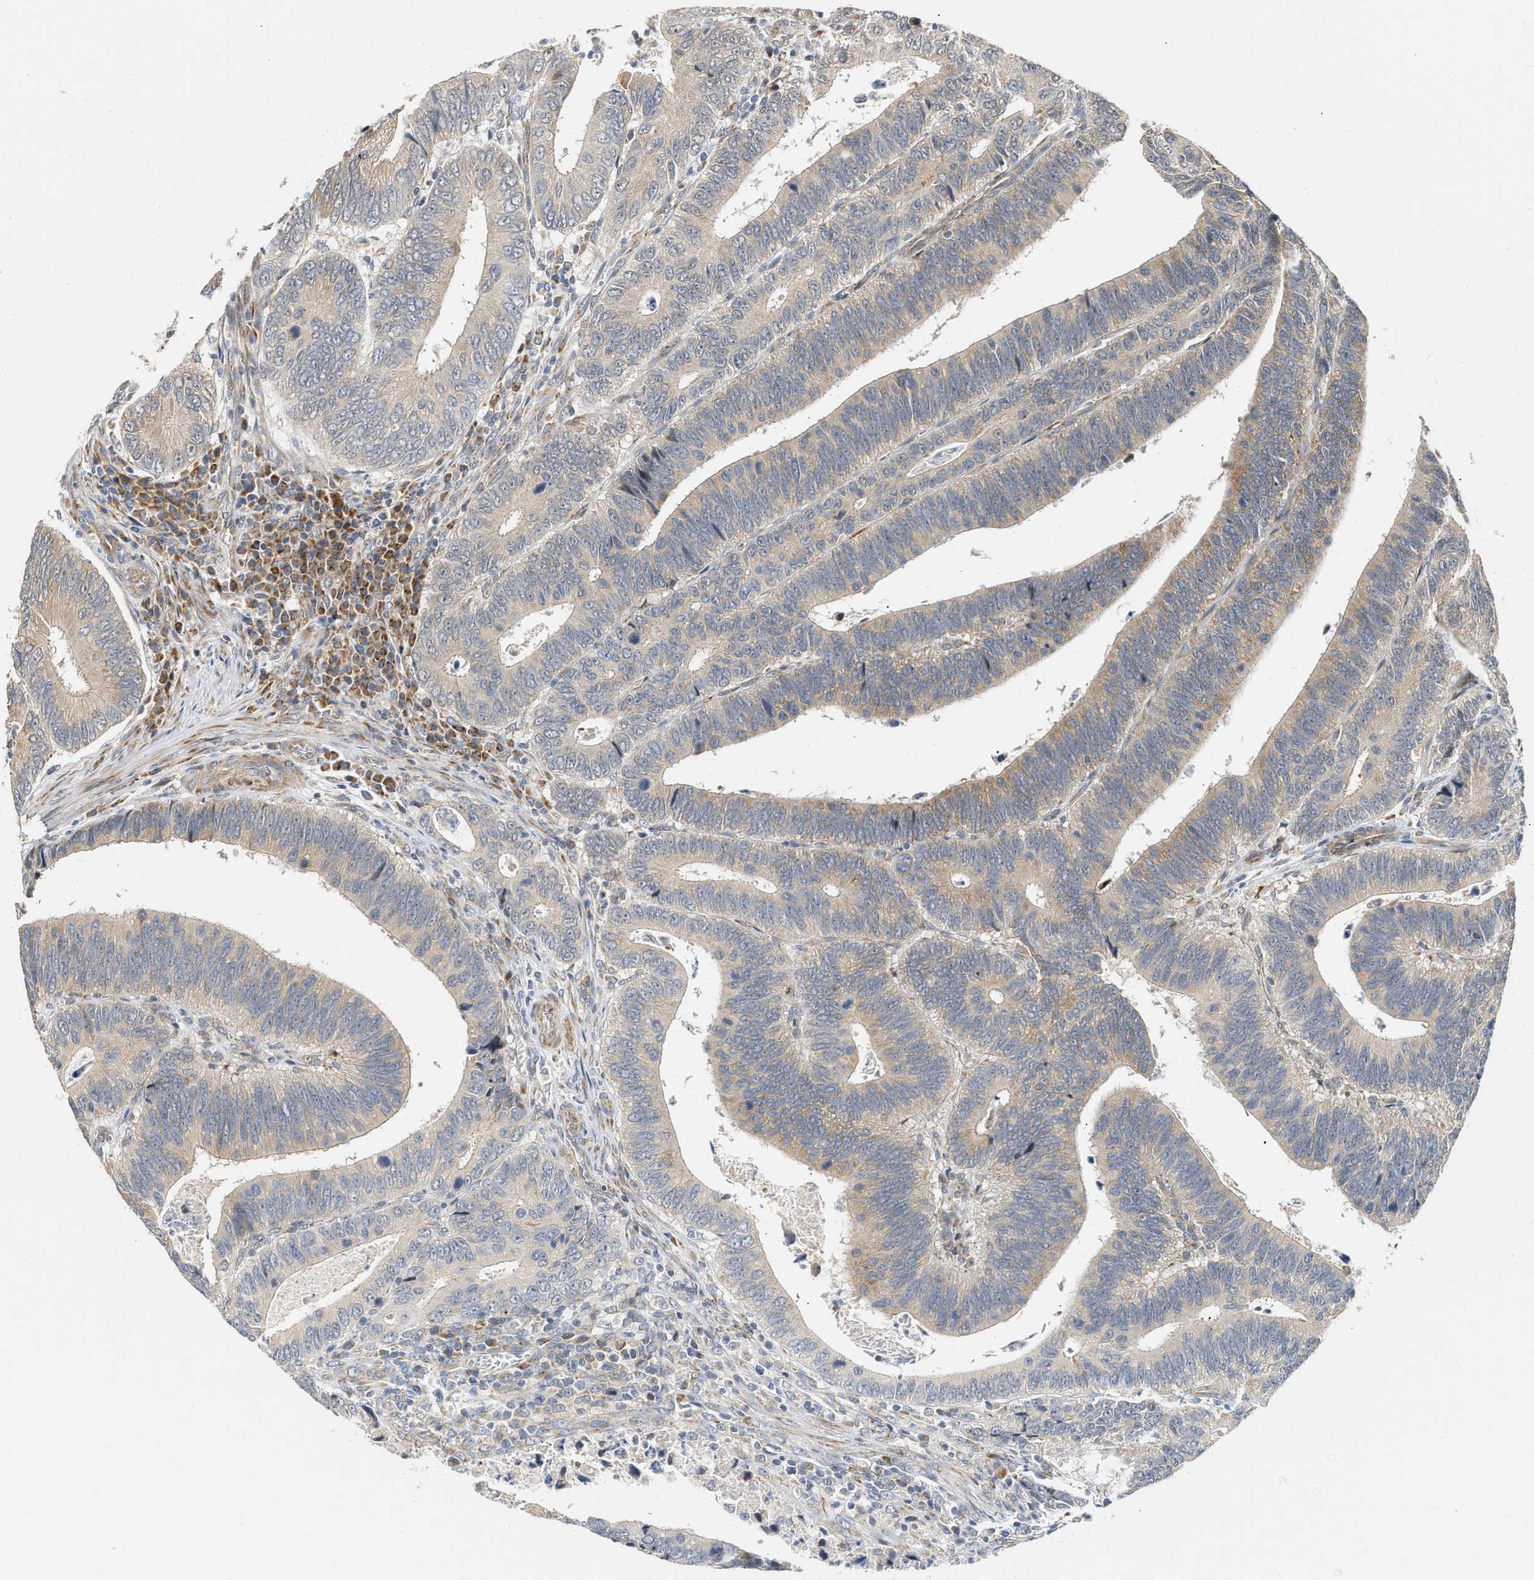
{"staining": {"intensity": "moderate", "quantity": "<25%", "location": "cytoplasmic/membranous"}, "tissue": "colorectal cancer", "cell_type": "Tumor cells", "image_type": "cancer", "snomed": [{"axis": "morphology", "description": "Inflammation, NOS"}, {"axis": "morphology", "description": "Adenocarcinoma, NOS"}, {"axis": "topography", "description": "Colon"}], "caption": "Protein analysis of colorectal cancer tissue shows moderate cytoplasmic/membranous expression in about <25% of tumor cells.", "gene": "DEPTOR", "patient": {"sex": "male", "age": 72}}